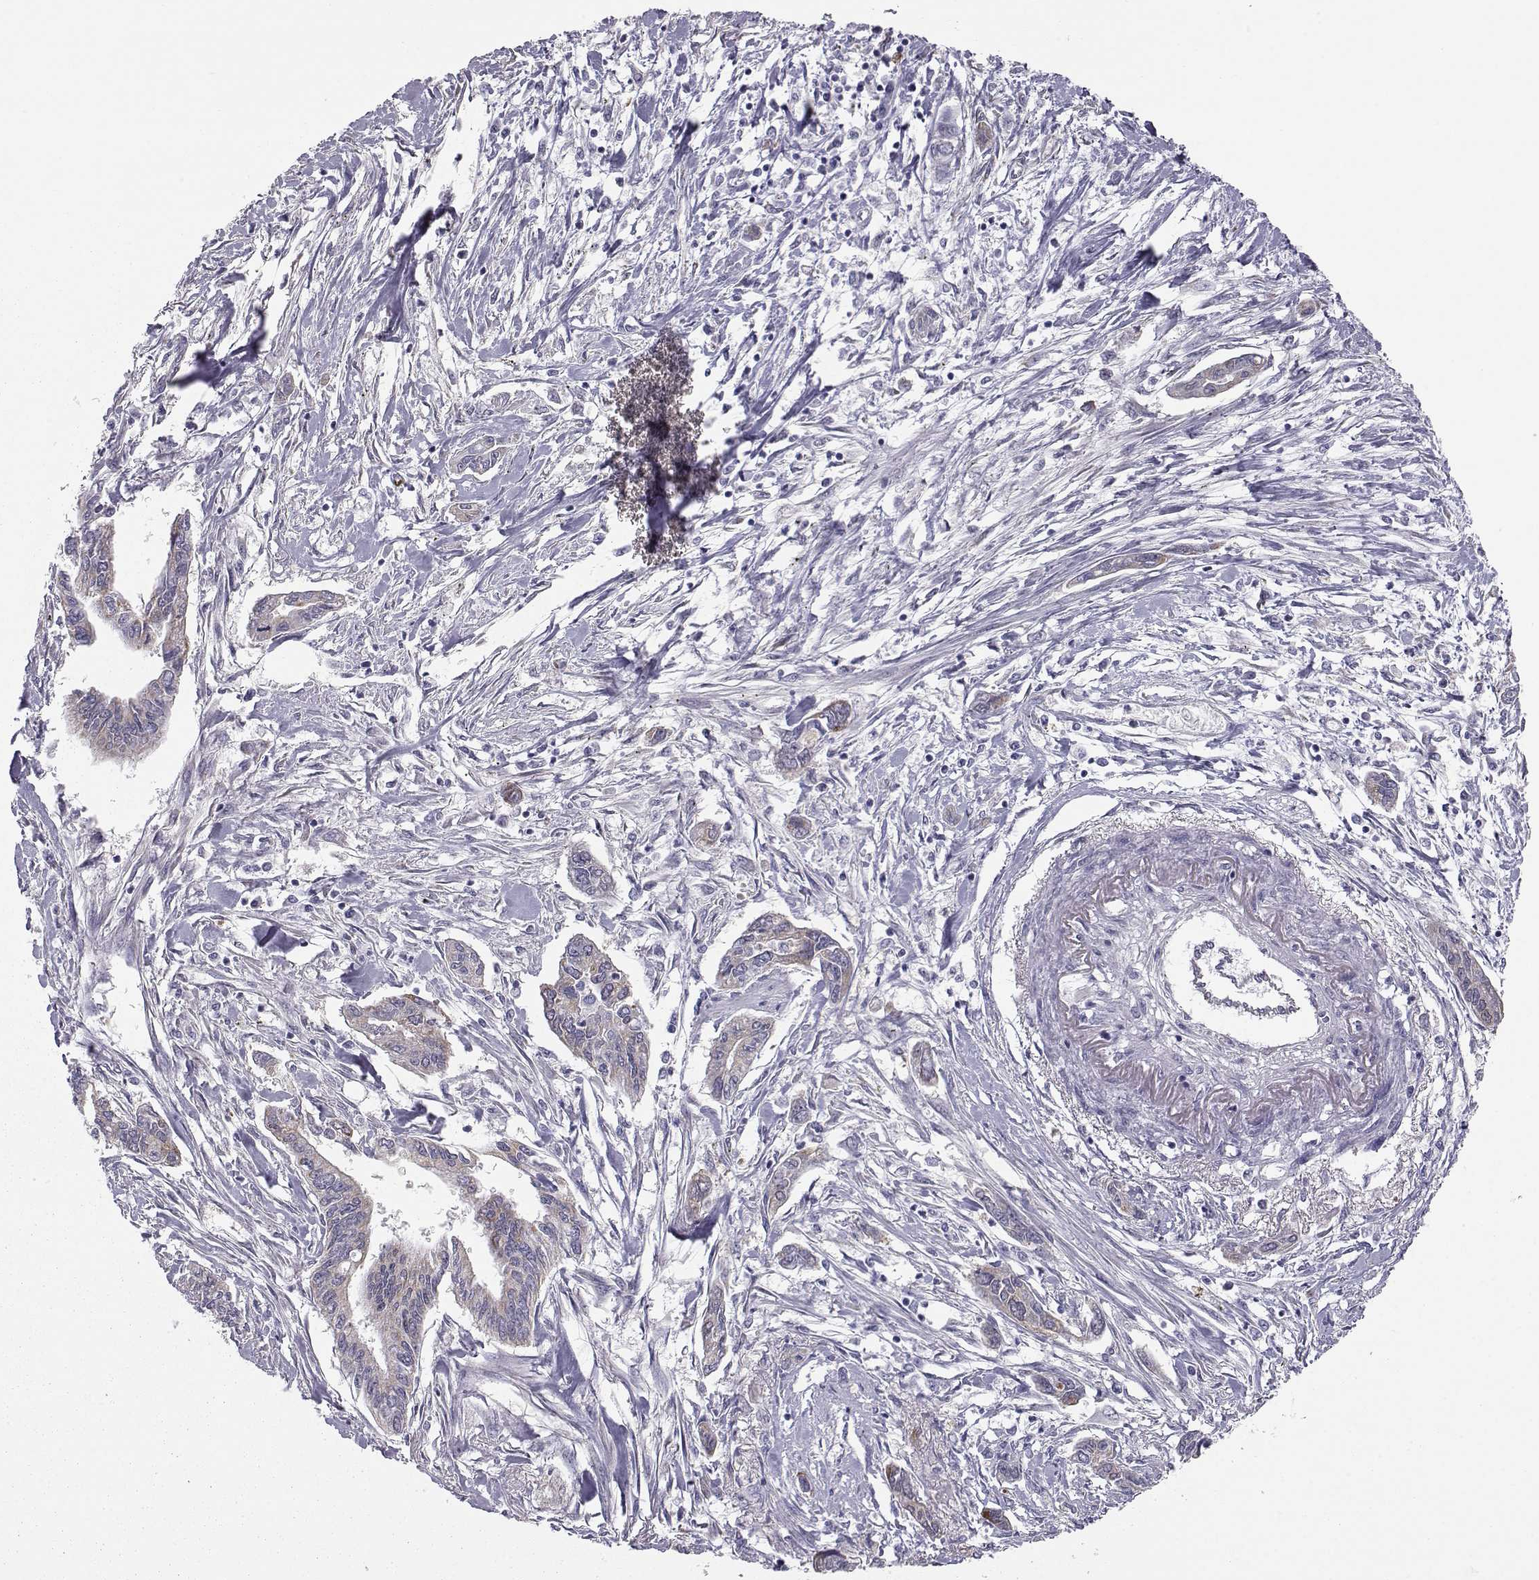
{"staining": {"intensity": "negative", "quantity": "none", "location": "none"}, "tissue": "pancreatic cancer", "cell_type": "Tumor cells", "image_type": "cancer", "snomed": [{"axis": "morphology", "description": "Adenocarcinoma, NOS"}, {"axis": "topography", "description": "Pancreas"}], "caption": "Immunohistochemical staining of pancreatic cancer demonstrates no significant positivity in tumor cells. Nuclei are stained in blue.", "gene": "KCNMB4", "patient": {"sex": "male", "age": 60}}